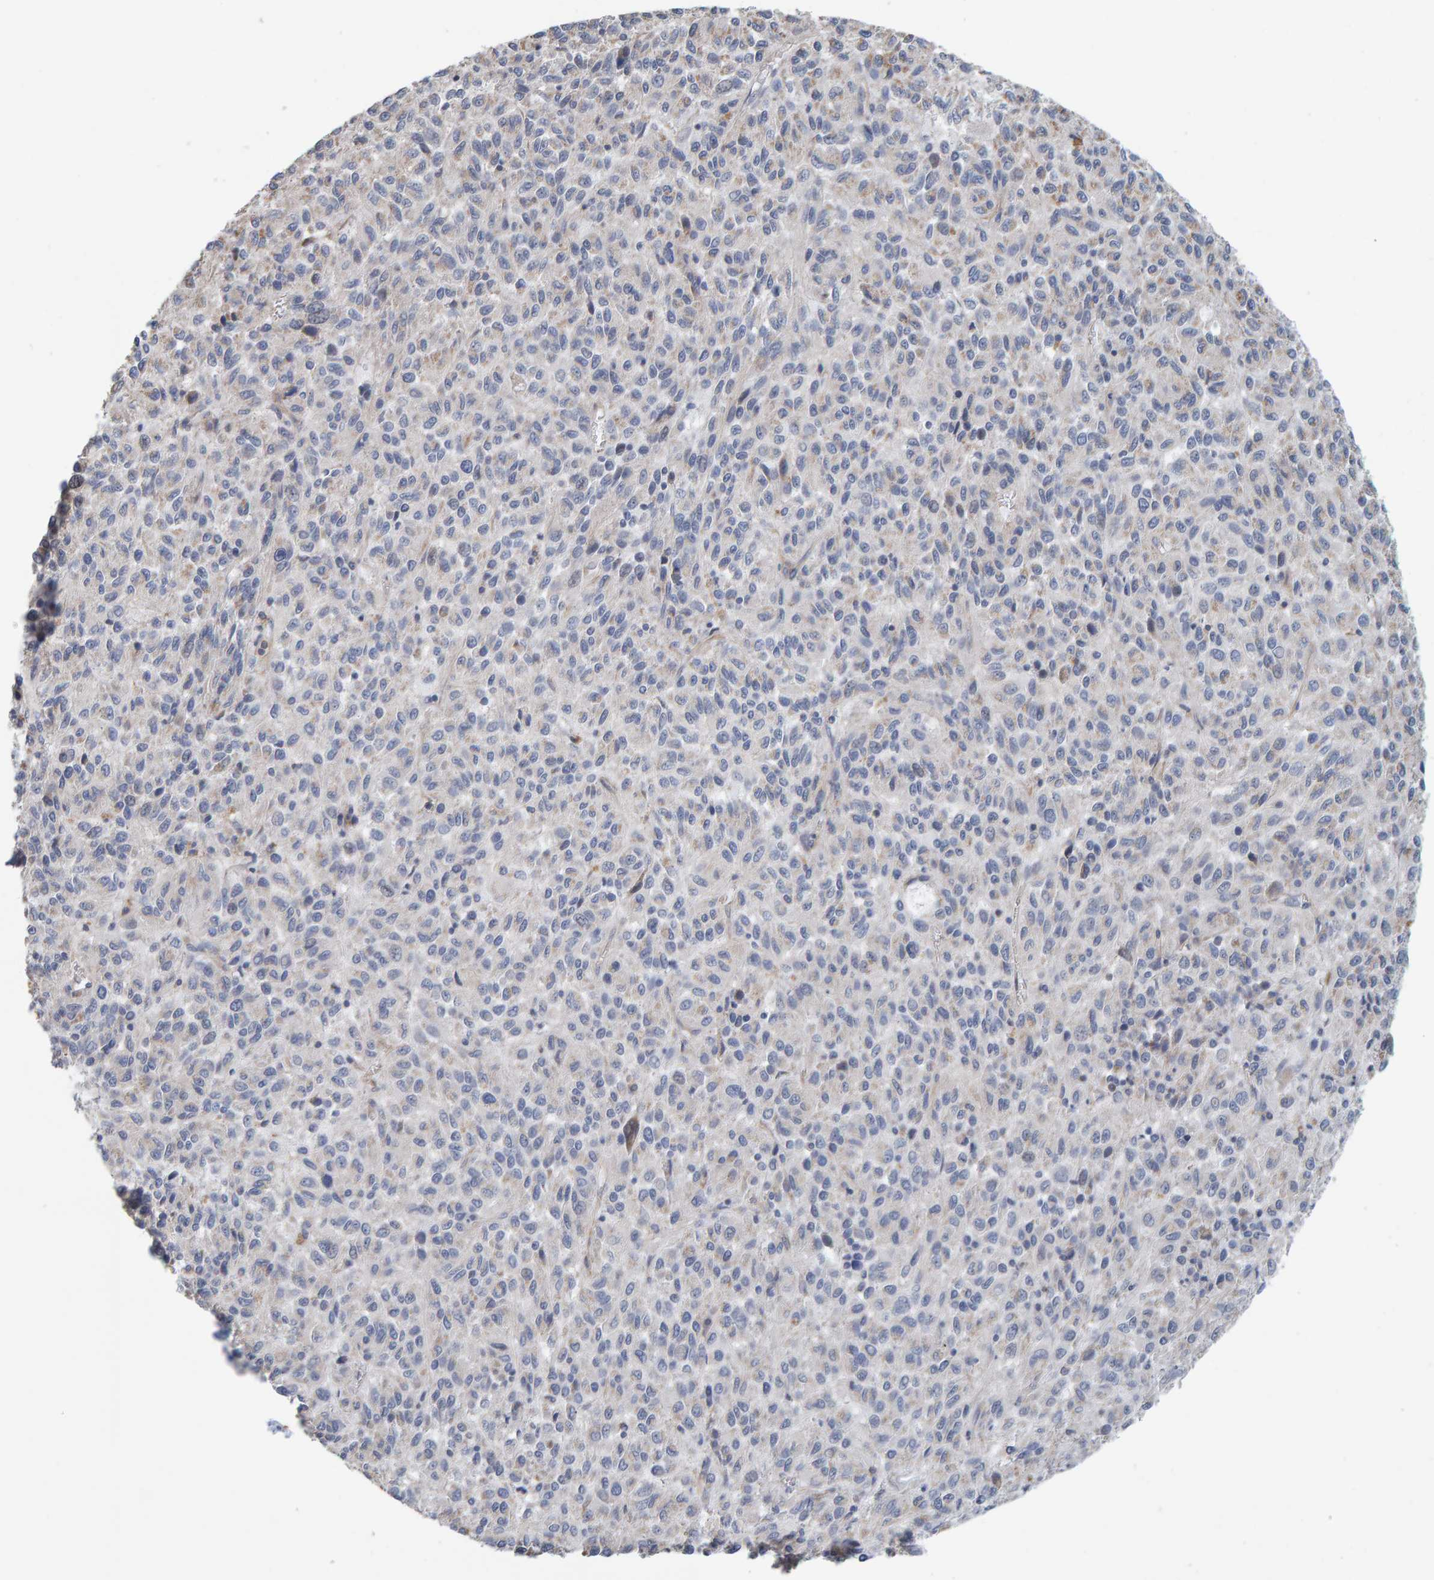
{"staining": {"intensity": "negative", "quantity": "none", "location": "none"}, "tissue": "melanoma", "cell_type": "Tumor cells", "image_type": "cancer", "snomed": [{"axis": "morphology", "description": "Malignant melanoma, Metastatic site"}, {"axis": "topography", "description": "Lung"}], "caption": "Immunohistochemical staining of human malignant melanoma (metastatic site) demonstrates no significant staining in tumor cells.", "gene": "RGP1", "patient": {"sex": "male", "age": 64}}